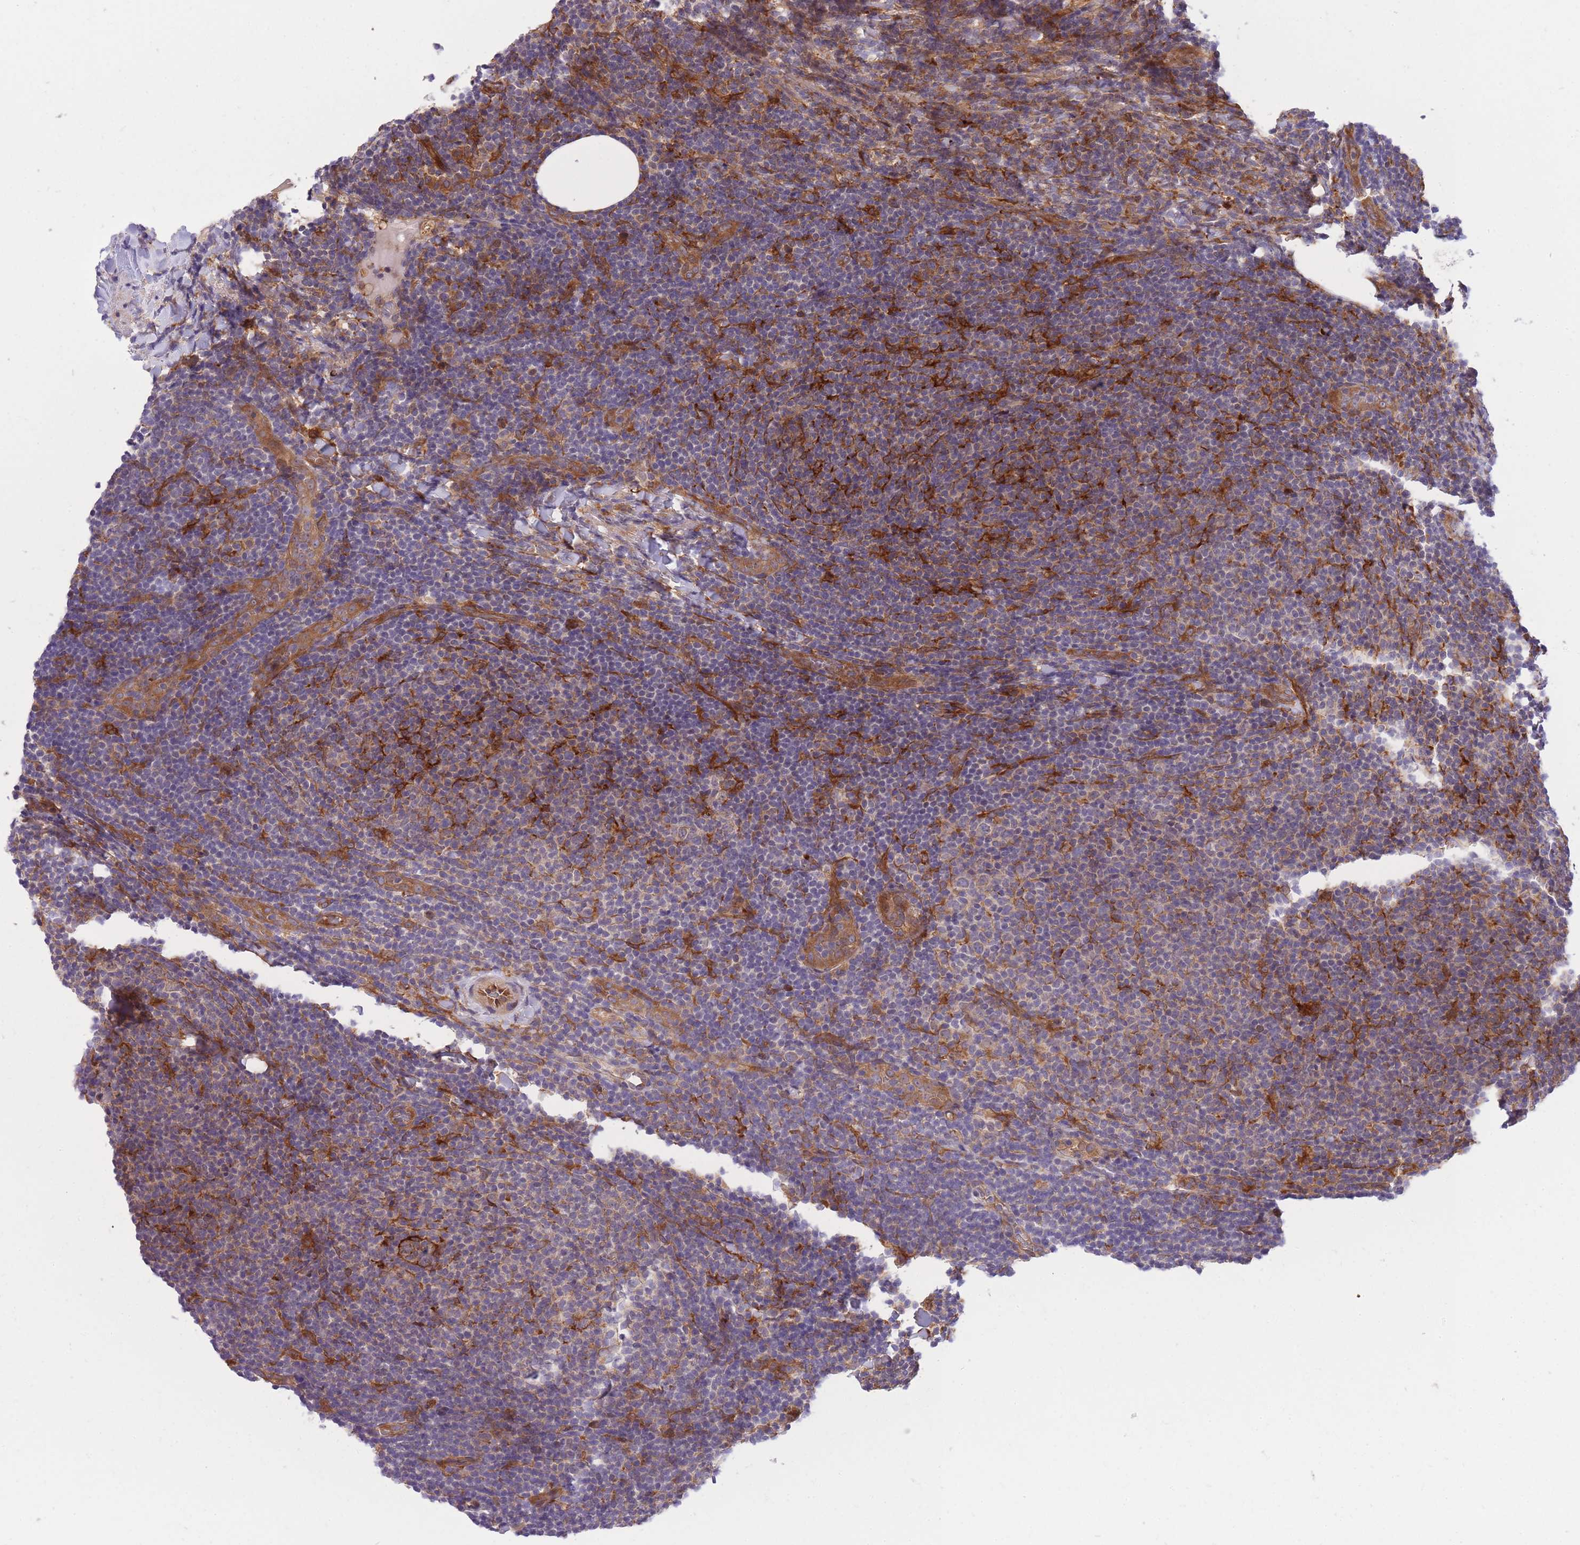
{"staining": {"intensity": "weak", "quantity": "<25%", "location": "cytoplasmic/membranous"}, "tissue": "lymphoma", "cell_type": "Tumor cells", "image_type": "cancer", "snomed": [{"axis": "morphology", "description": "Malignant lymphoma, non-Hodgkin's type, Low grade"}, {"axis": "topography", "description": "Lymph node"}], "caption": "Lymphoma was stained to show a protein in brown. There is no significant positivity in tumor cells.", "gene": "CRYGN", "patient": {"sex": "male", "age": 66}}